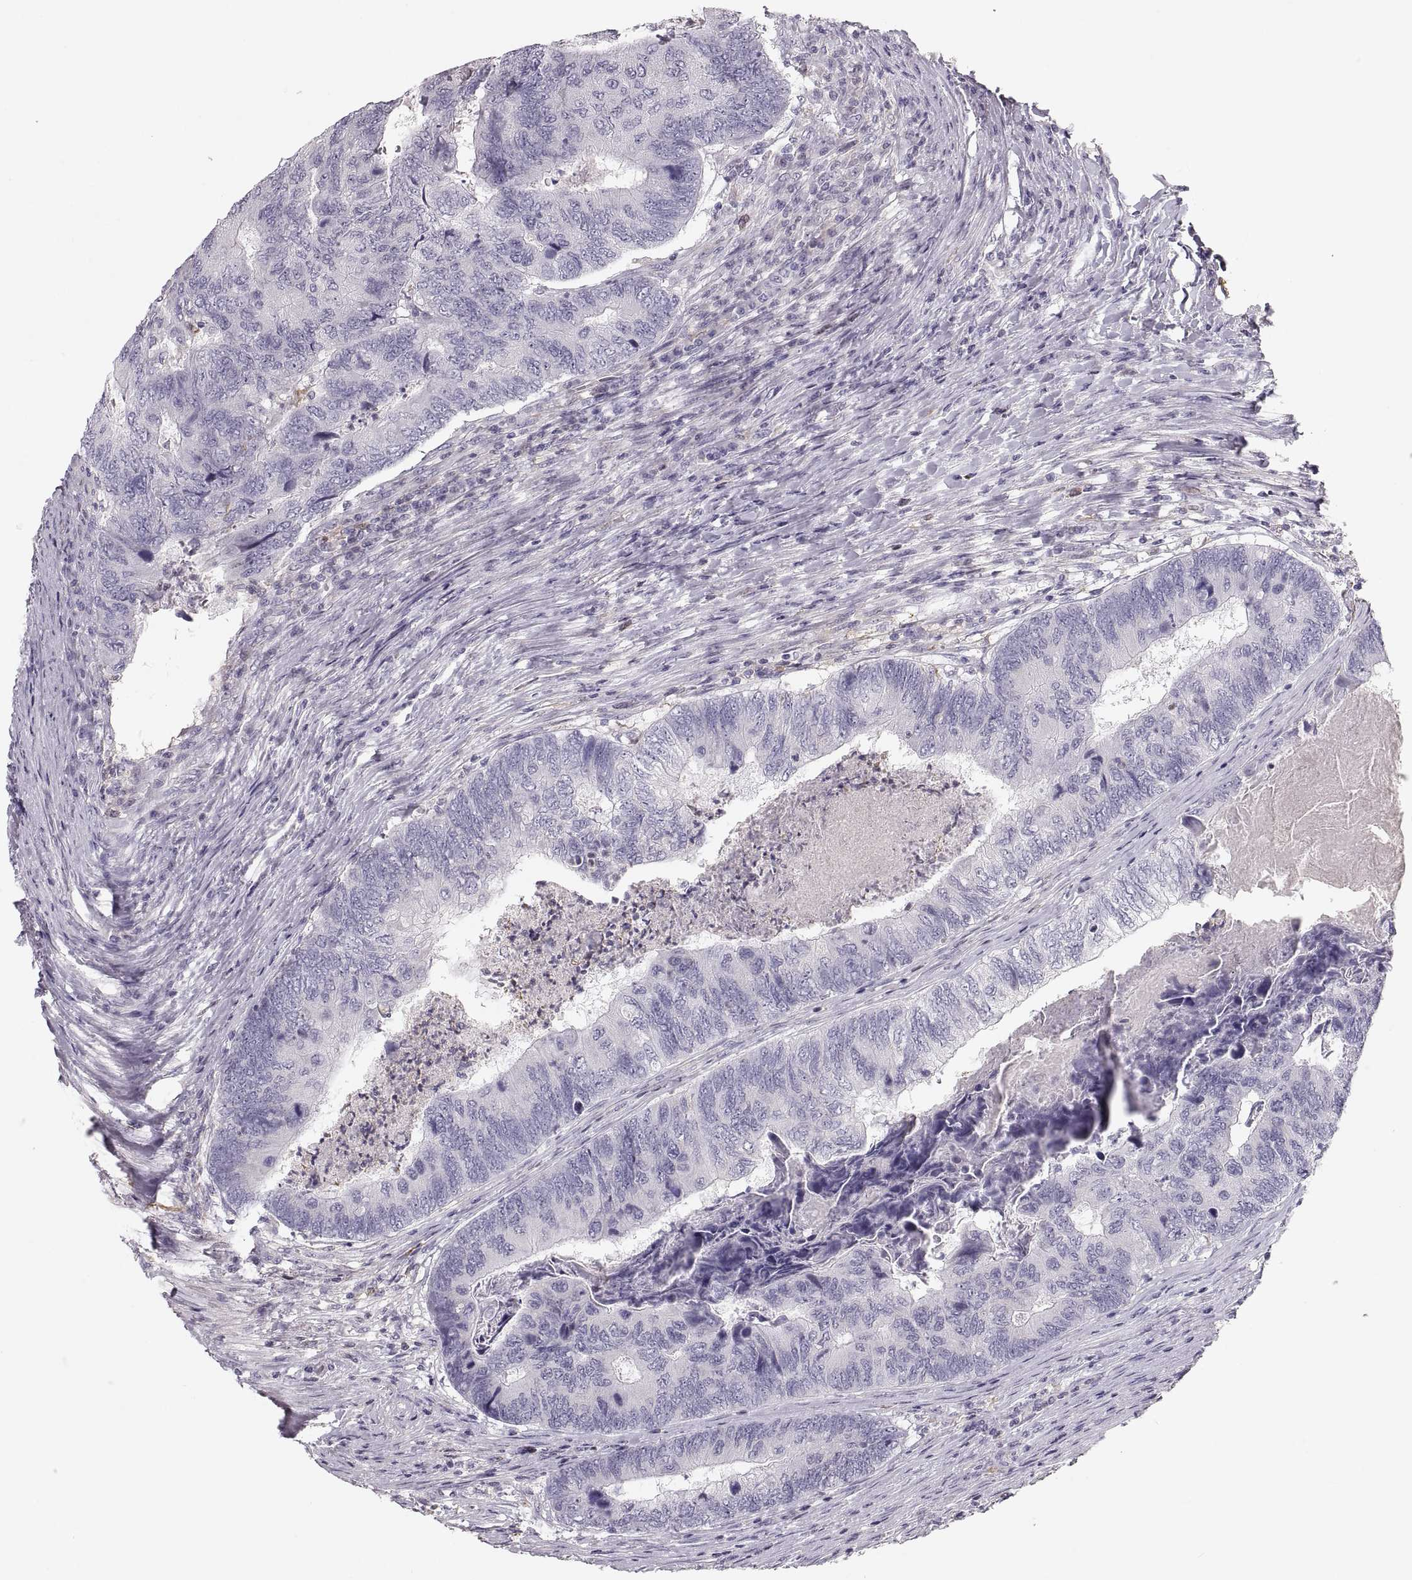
{"staining": {"intensity": "negative", "quantity": "none", "location": "none"}, "tissue": "colorectal cancer", "cell_type": "Tumor cells", "image_type": "cancer", "snomed": [{"axis": "morphology", "description": "Adenocarcinoma, NOS"}, {"axis": "topography", "description": "Colon"}], "caption": "This is an IHC micrograph of human colorectal cancer. There is no positivity in tumor cells.", "gene": "RUNDC3A", "patient": {"sex": "female", "age": 67}}